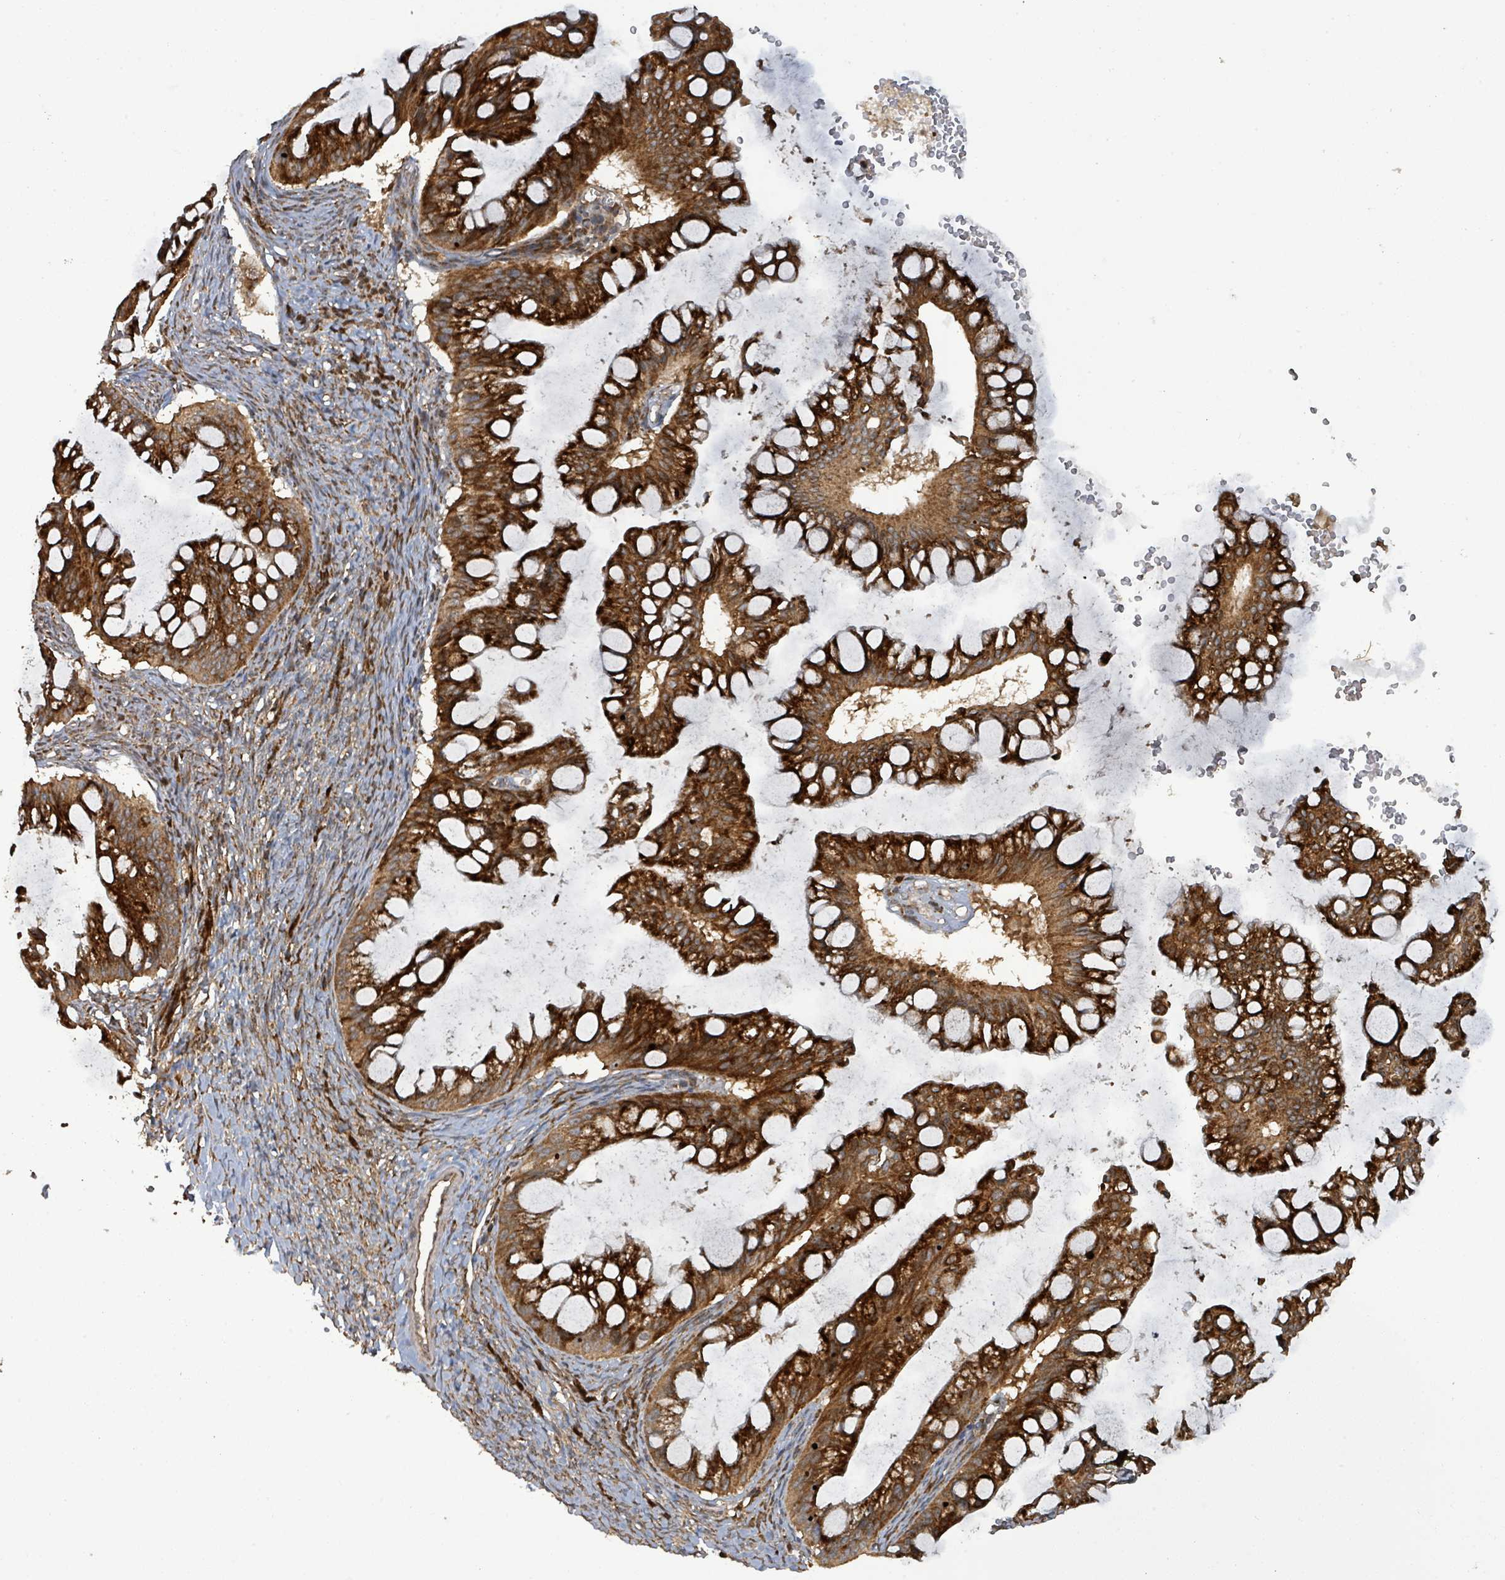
{"staining": {"intensity": "strong", "quantity": ">75%", "location": "cytoplasmic/membranous"}, "tissue": "ovarian cancer", "cell_type": "Tumor cells", "image_type": "cancer", "snomed": [{"axis": "morphology", "description": "Cystadenocarcinoma, mucinous, NOS"}, {"axis": "topography", "description": "Ovary"}], "caption": "A photomicrograph of ovarian mucinous cystadenocarcinoma stained for a protein exhibits strong cytoplasmic/membranous brown staining in tumor cells.", "gene": "STARD4", "patient": {"sex": "female", "age": 73}}